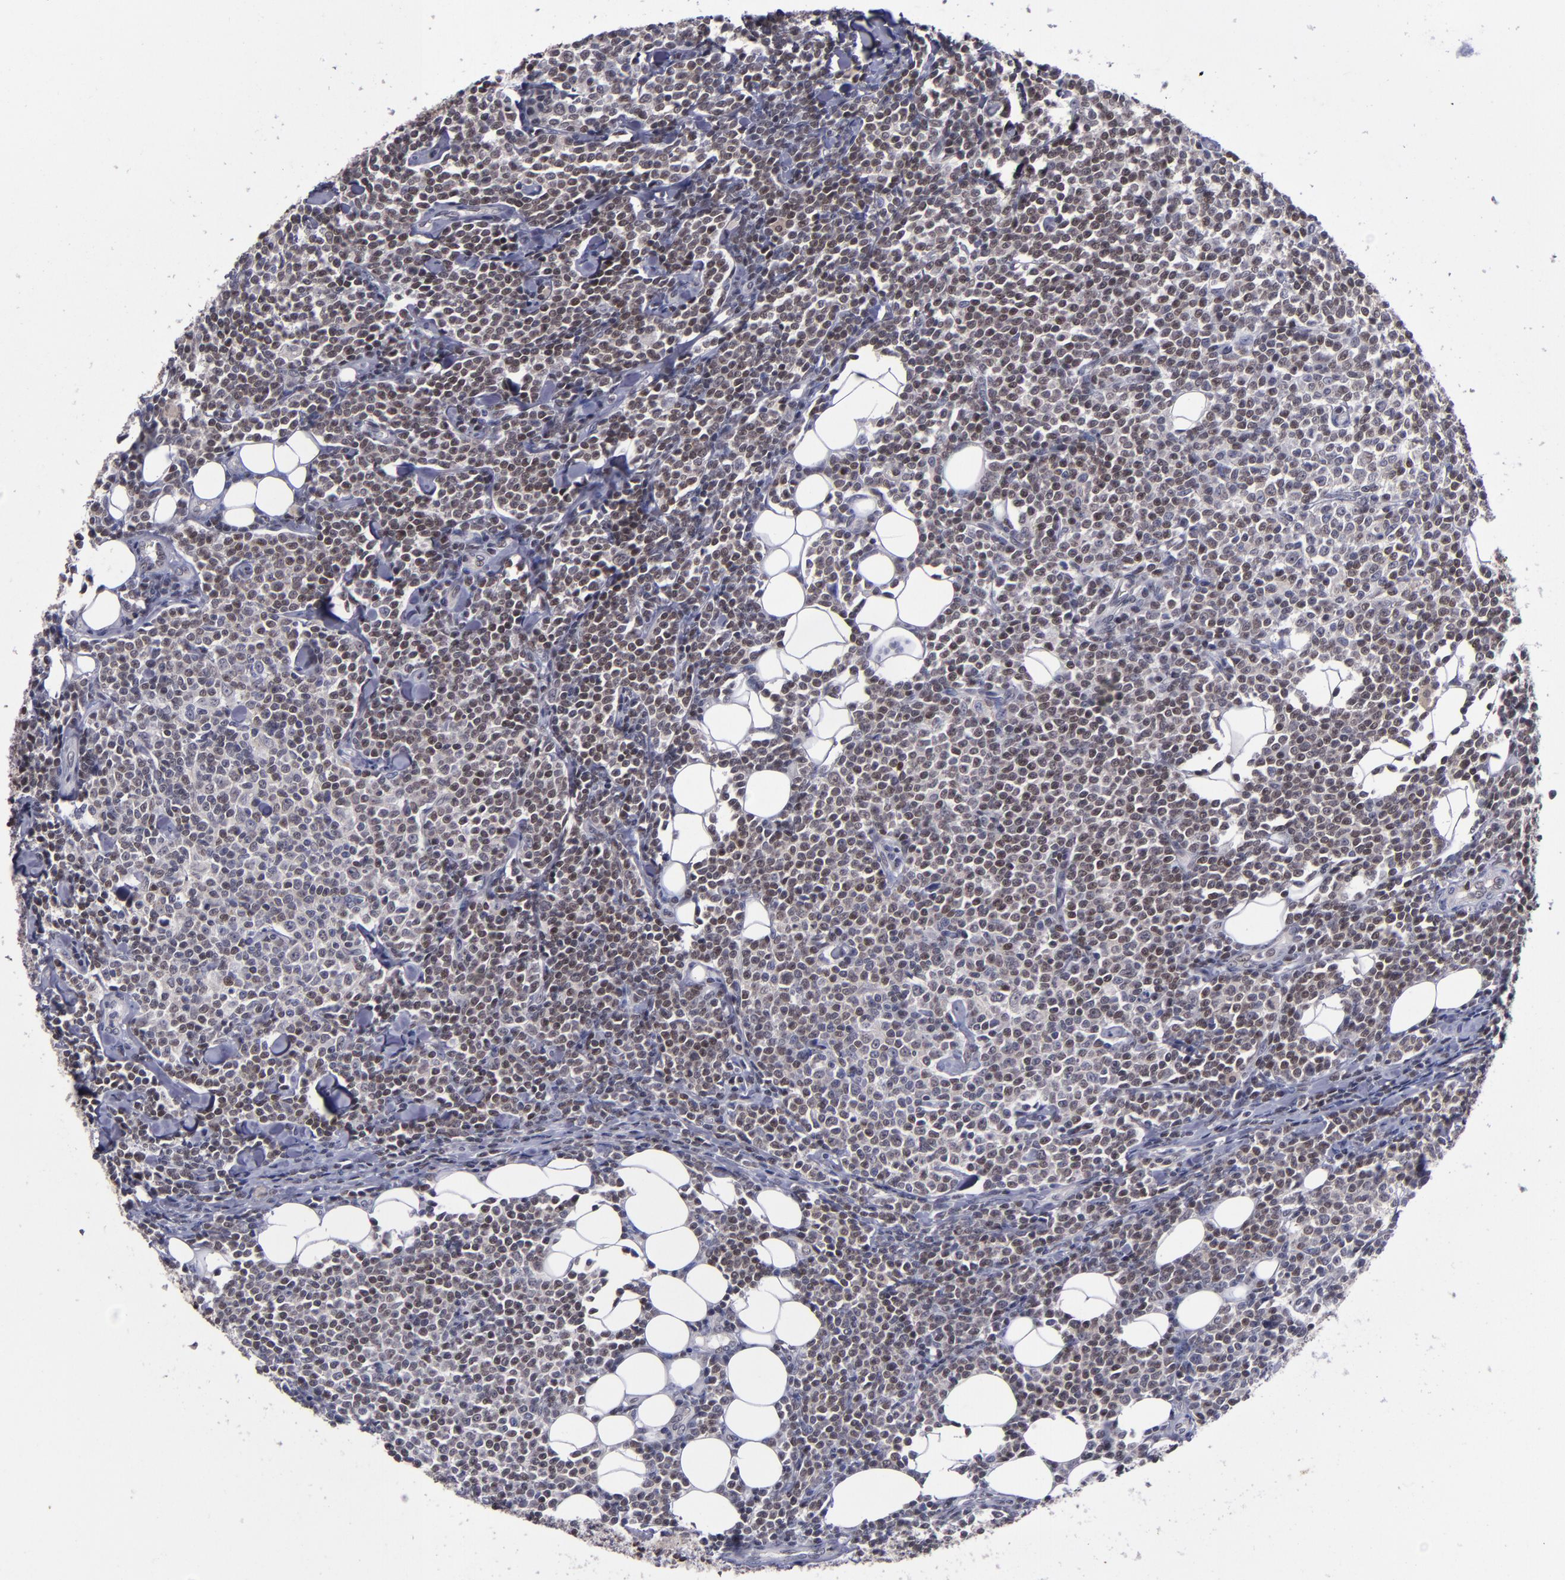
{"staining": {"intensity": "moderate", "quantity": ">75%", "location": "nuclear"}, "tissue": "lymphoma", "cell_type": "Tumor cells", "image_type": "cancer", "snomed": [{"axis": "morphology", "description": "Malignant lymphoma, non-Hodgkin's type, Low grade"}, {"axis": "topography", "description": "Soft tissue"}], "caption": "Lymphoma tissue demonstrates moderate nuclear expression in approximately >75% of tumor cells", "gene": "MGMT", "patient": {"sex": "male", "age": 92}}